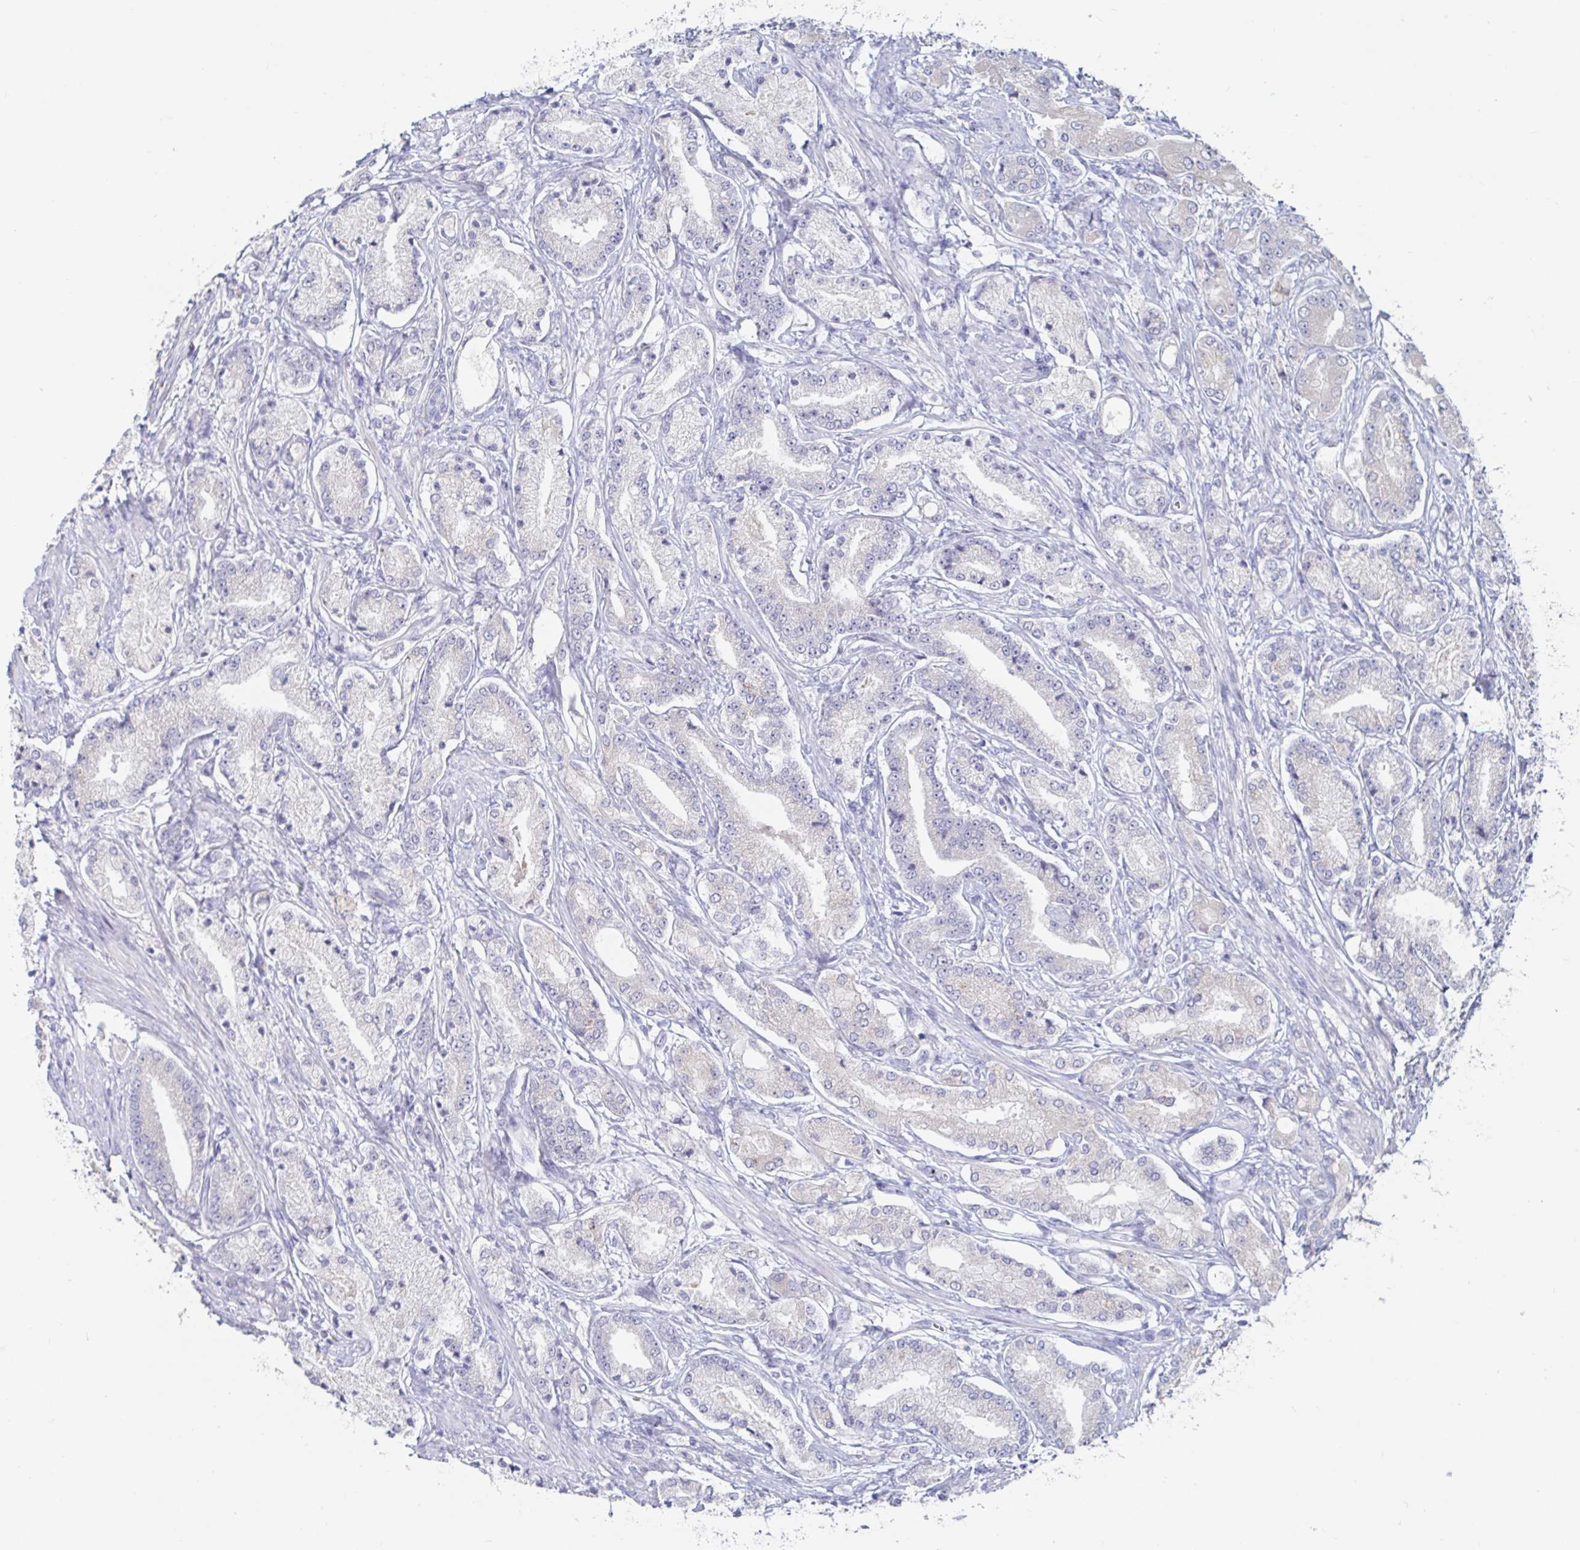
{"staining": {"intensity": "negative", "quantity": "none", "location": "none"}, "tissue": "prostate cancer", "cell_type": "Tumor cells", "image_type": "cancer", "snomed": [{"axis": "morphology", "description": "Adenocarcinoma, High grade"}, {"axis": "topography", "description": "Prostate and seminal vesicle, NOS"}], "caption": "High power microscopy image of an immunohistochemistry (IHC) photomicrograph of high-grade adenocarcinoma (prostate), revealing no significant expression in tumor cells.", "gene": "SPPL3", "patient": {"sex": "male", "age": 61}}